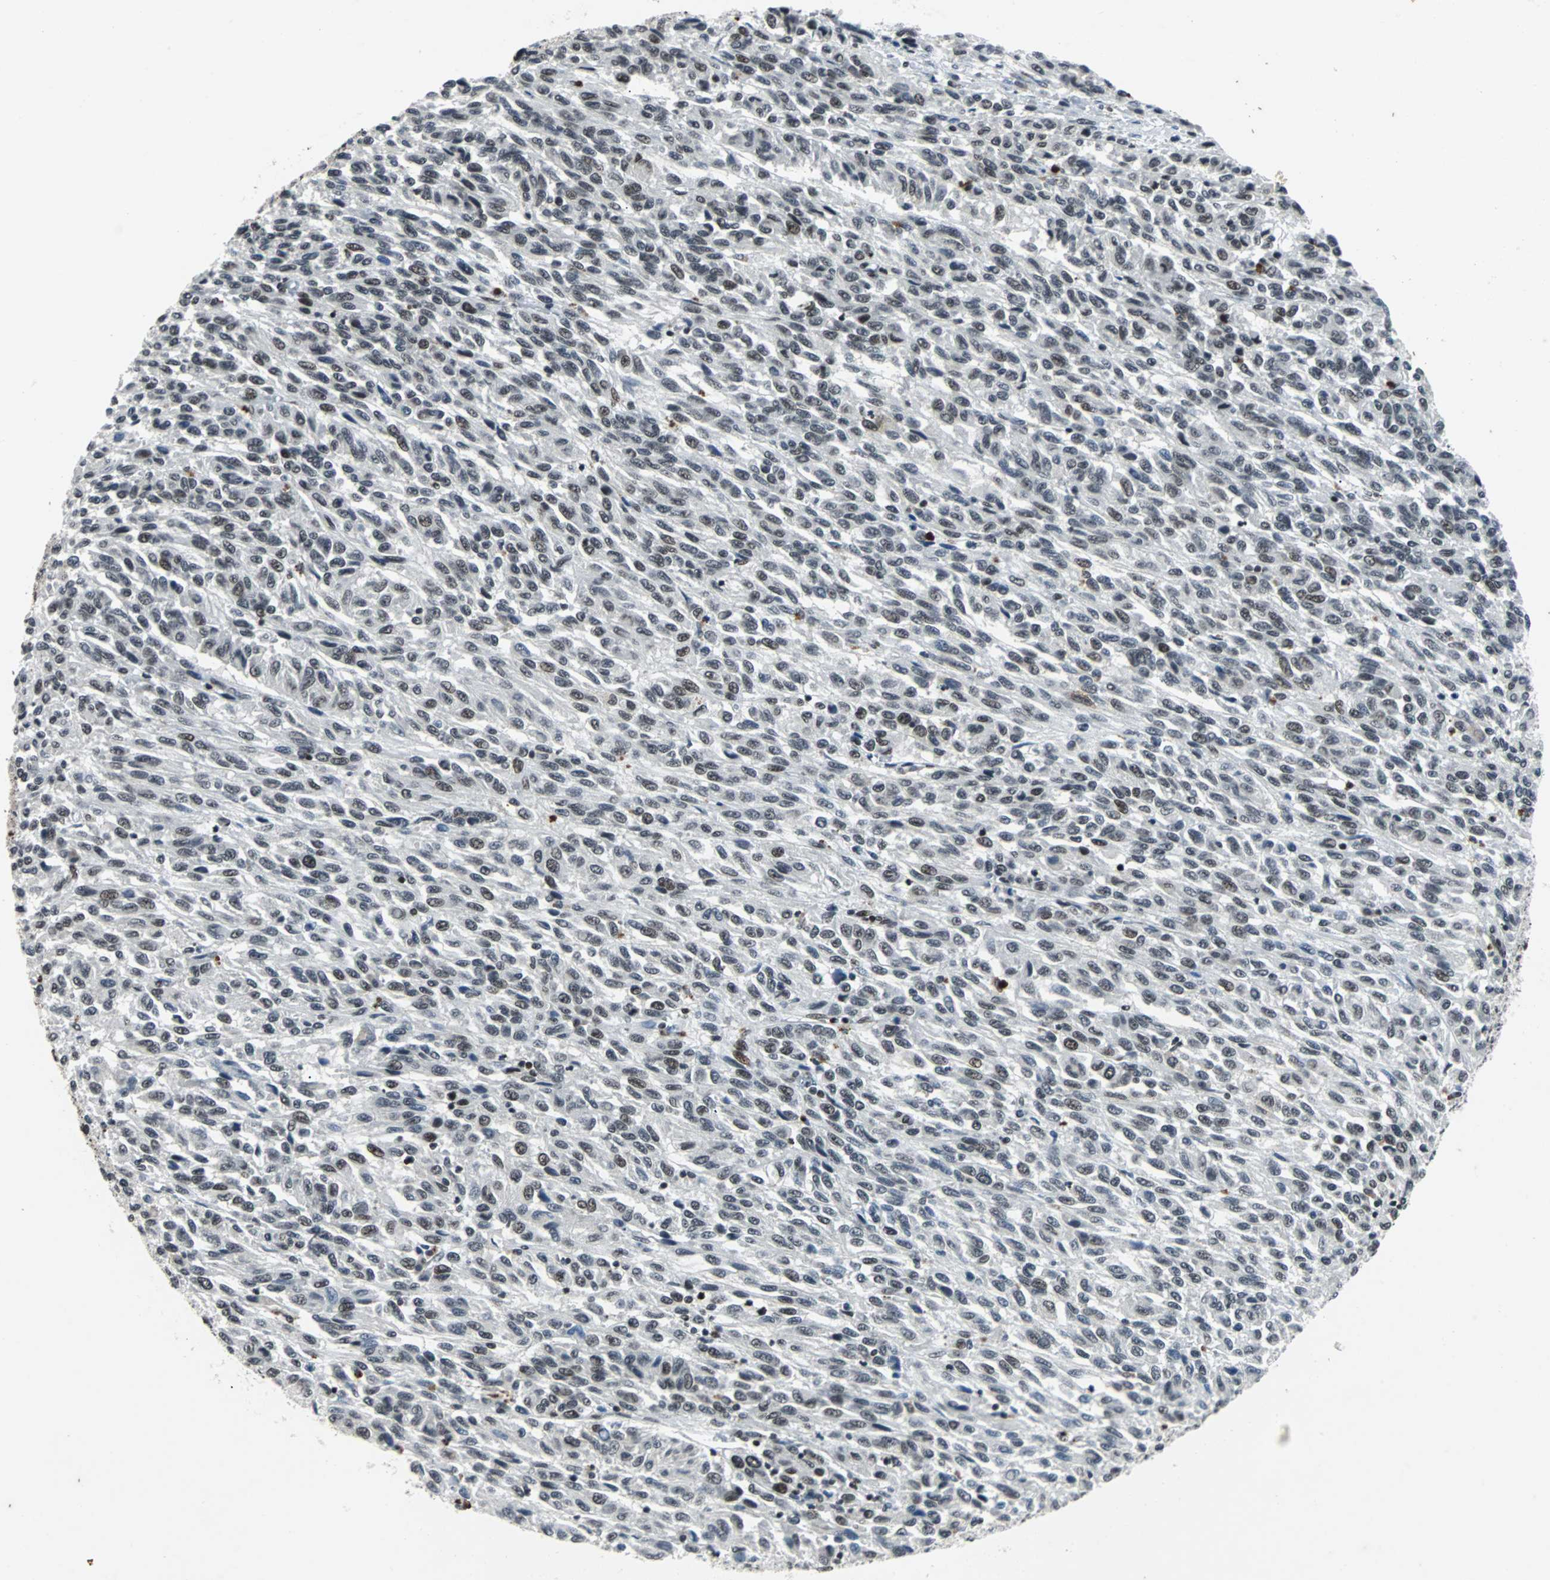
{"staining": {"intensity": "moderate", "quantity": ">75%", "location": "nuclear"}, "tissue": "melanoma", "cell_type": "Tumor cells", "image_type": "cancer", "snomed": [{"axis": "morphology", "description": "Malignant melanoma, Metastatic site"}, {"axis": "topography", "description": "Lung"}], "caption": "Melanoma stained for a protein demonstrates moderate nuclear positivity in tumor cells.", "gene": "GATAD2A", "patient": {"sex": "male", "age": 64}}